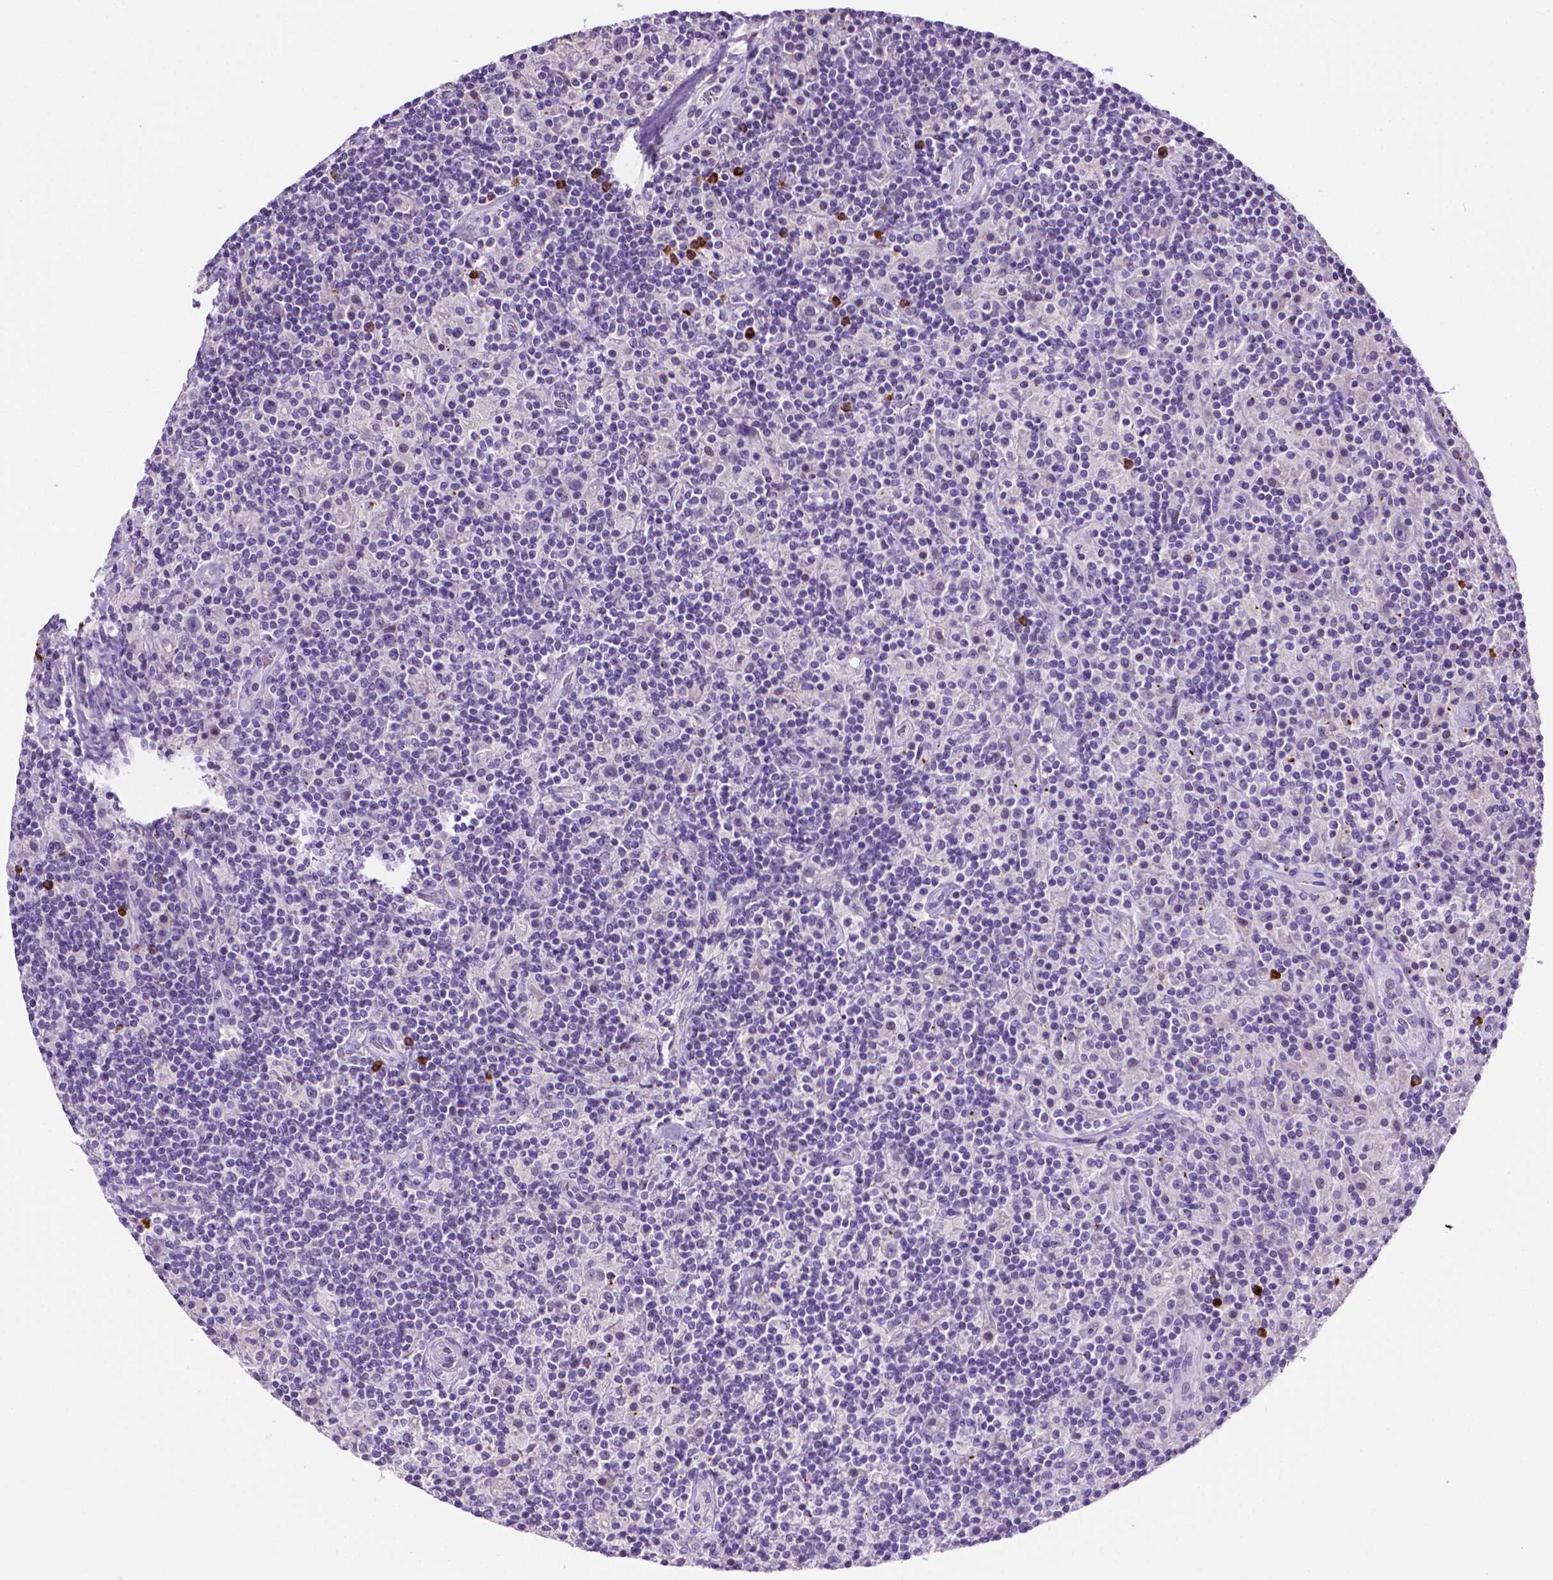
{"staining": {"intensity": "negative", "quantity": "none", "location": "none"}, "tissue": "lymphoma", "cell_type": "Tumor cells", "image_type": "cancer", "snomed": [{"axis": "morphology", "description": "Hodgkin's disease, NOS"}, {"axis": "topography", "description": "Lymph node"}], "caption": "A high-resolution image shows immunohistochemistry (IHC) staining of lymphoma, which displays no significant expression in tumor cells.", "gene": "MMP27", "patient": {"sex": "male", "age": 70}}